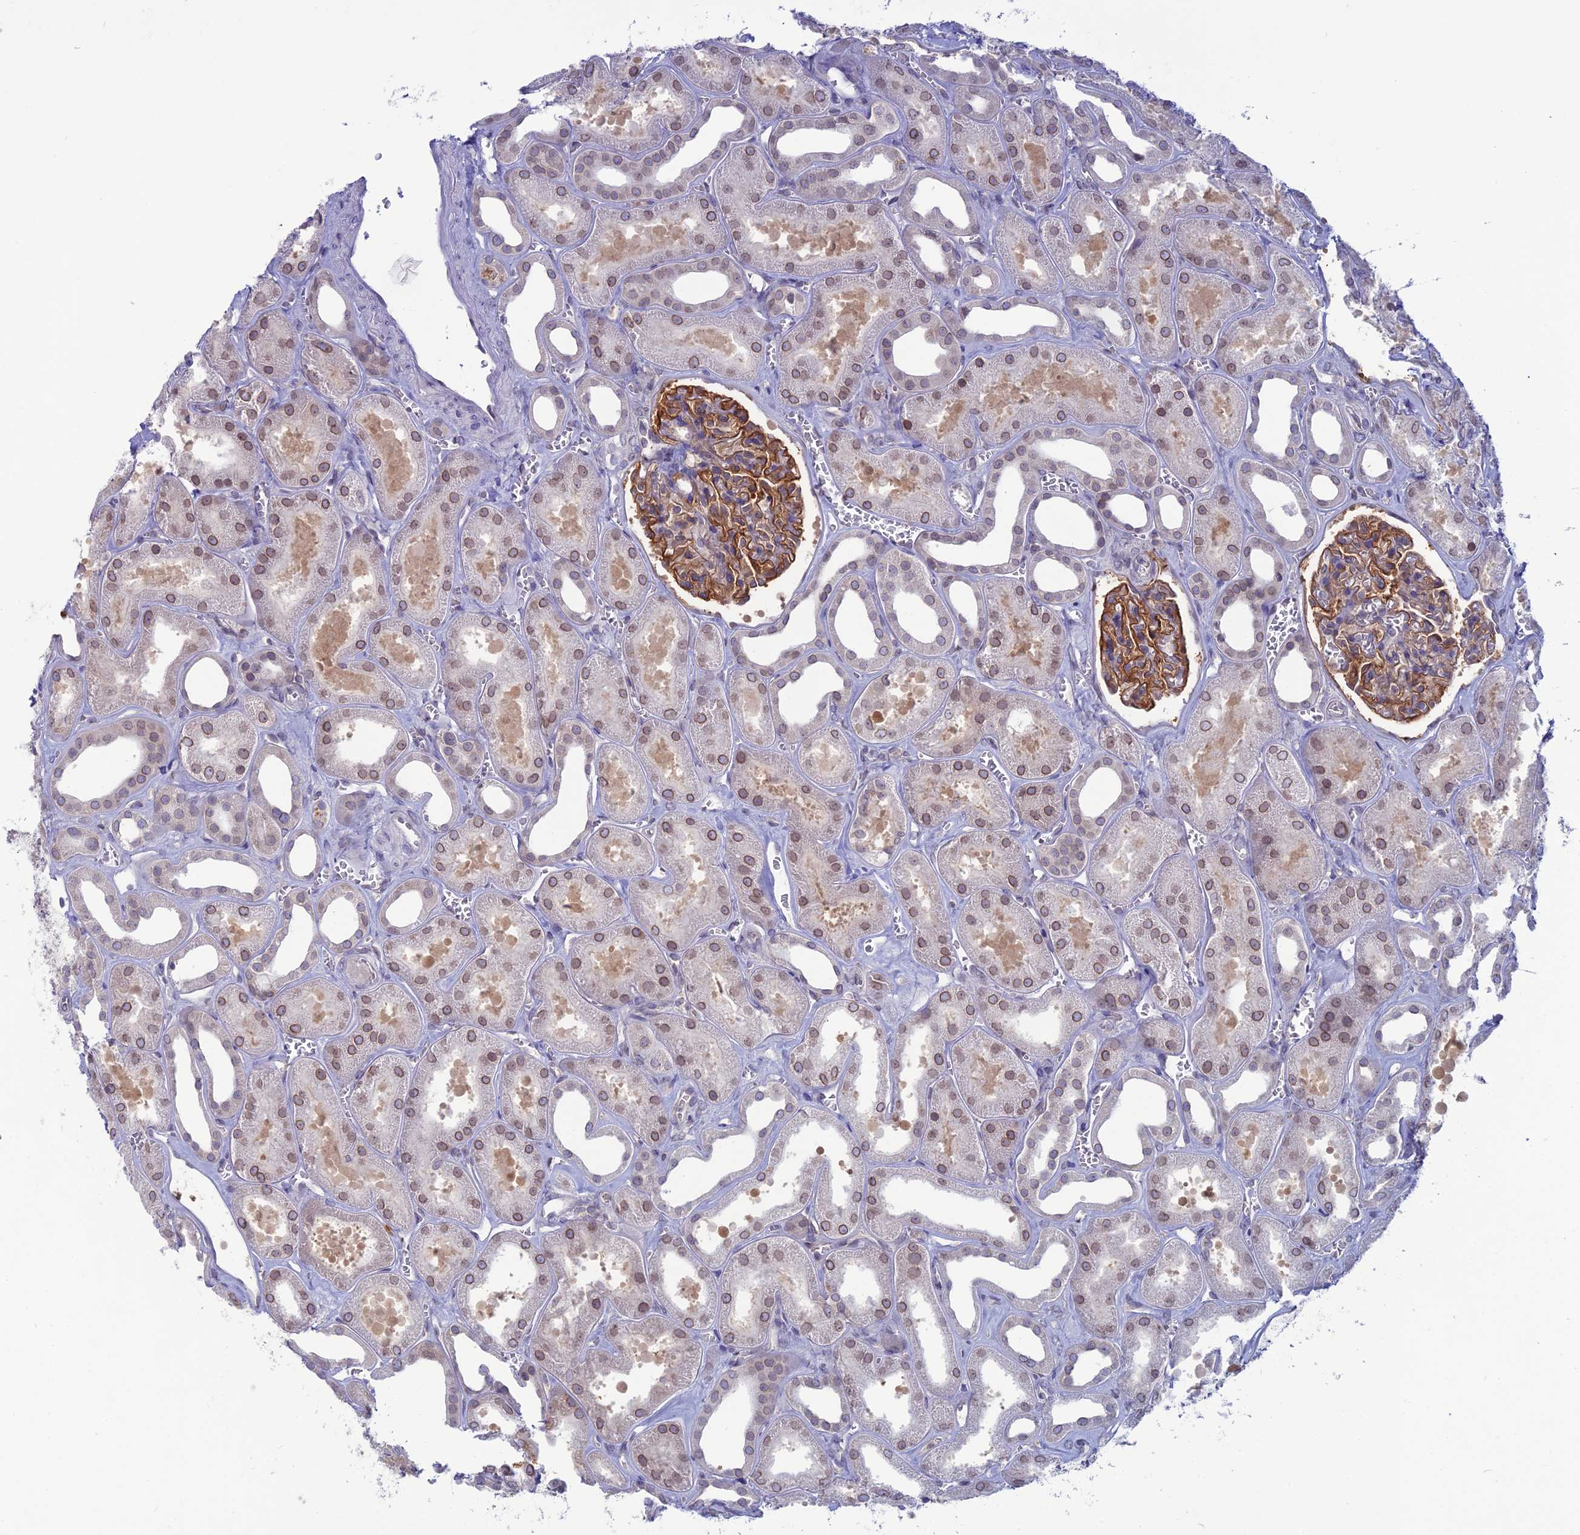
{"staining": {"intensity": "strong", "quantity": "25%-75%", "location": "cytoplasmic/membranous"}, "tissue": "kidney", "cell_type": "Cells in glomeruli", "image_type": "normal", "snomed": [{"axis": "morphology", "description": "Normal tissue, NOS"}, {"axis": "morphology", "description": "Adenocarcinoma, NOS"}, {"axis": "topography", "description": "Kidney"}], "caption": "Benign kidney exhibits strong cytoplasmic/membranous expression in approximately 25%-75% of cells in glomeruli, visualized by immunohistochemistry.", "gene": "WDR46", "patient": {"sex": "female", "age": 68}}